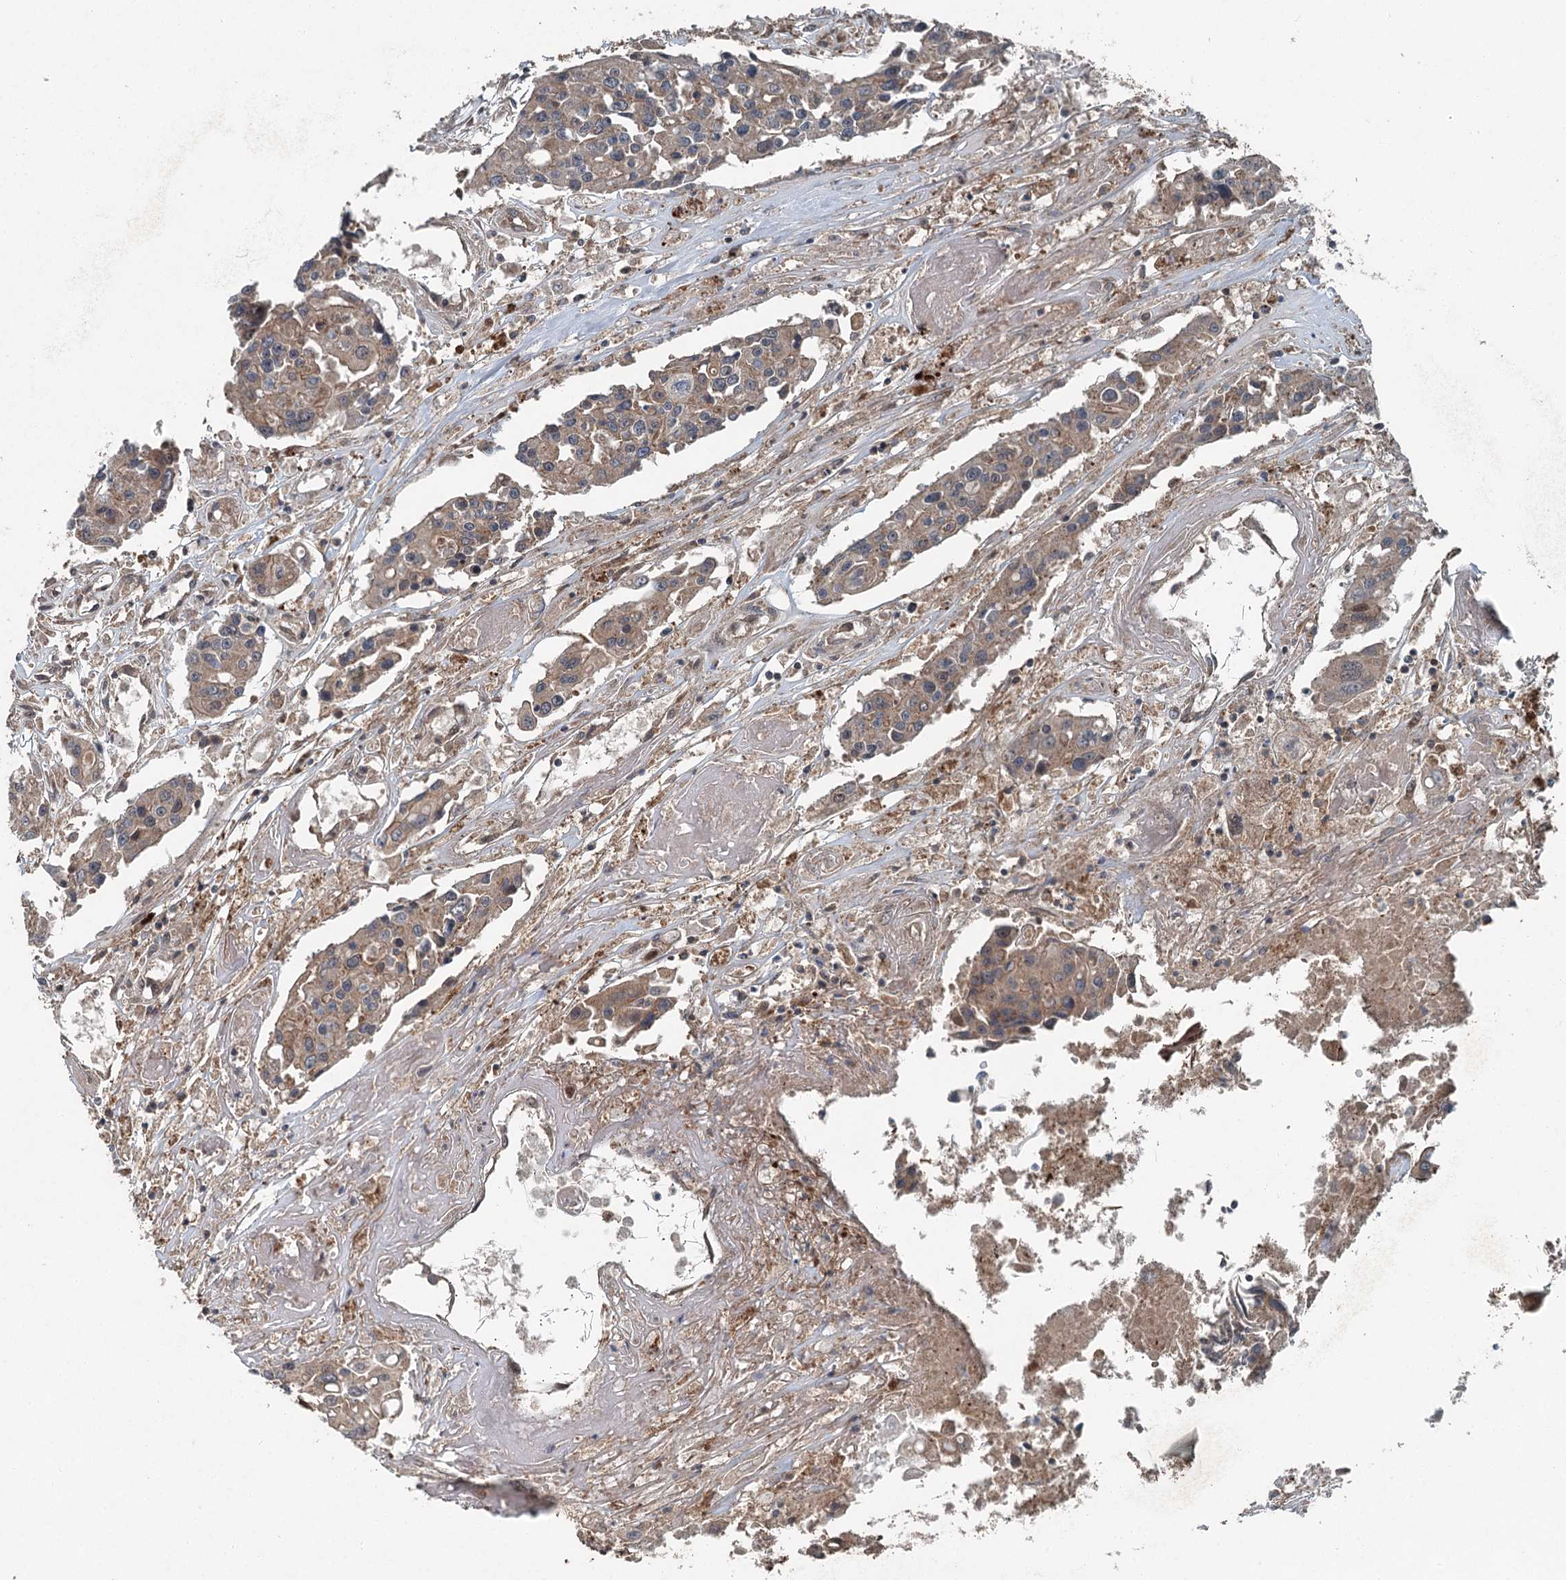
{"staining": {"intensity": "weak", "quantity": "25%-75%", "location": "cytoplasmic/membranous"}, "tissue": "colorectal cancer", "cell_type": "Tumor cells", "image_type": "cancer", "snomed": [{"axis": "morphology", "description": "Adenocarcinoma, NOS"}, {"axis": "topography", "description": "Colon"}], "caption": "This histopathology image displays immunohistochemistry staining of human colorectal cancer, with low weak cytoplasmic/membranous expression in about 25%-75% of tumor cells.", "gene": "SKIC3", "patient": {"sex": "male", "age": 77}}